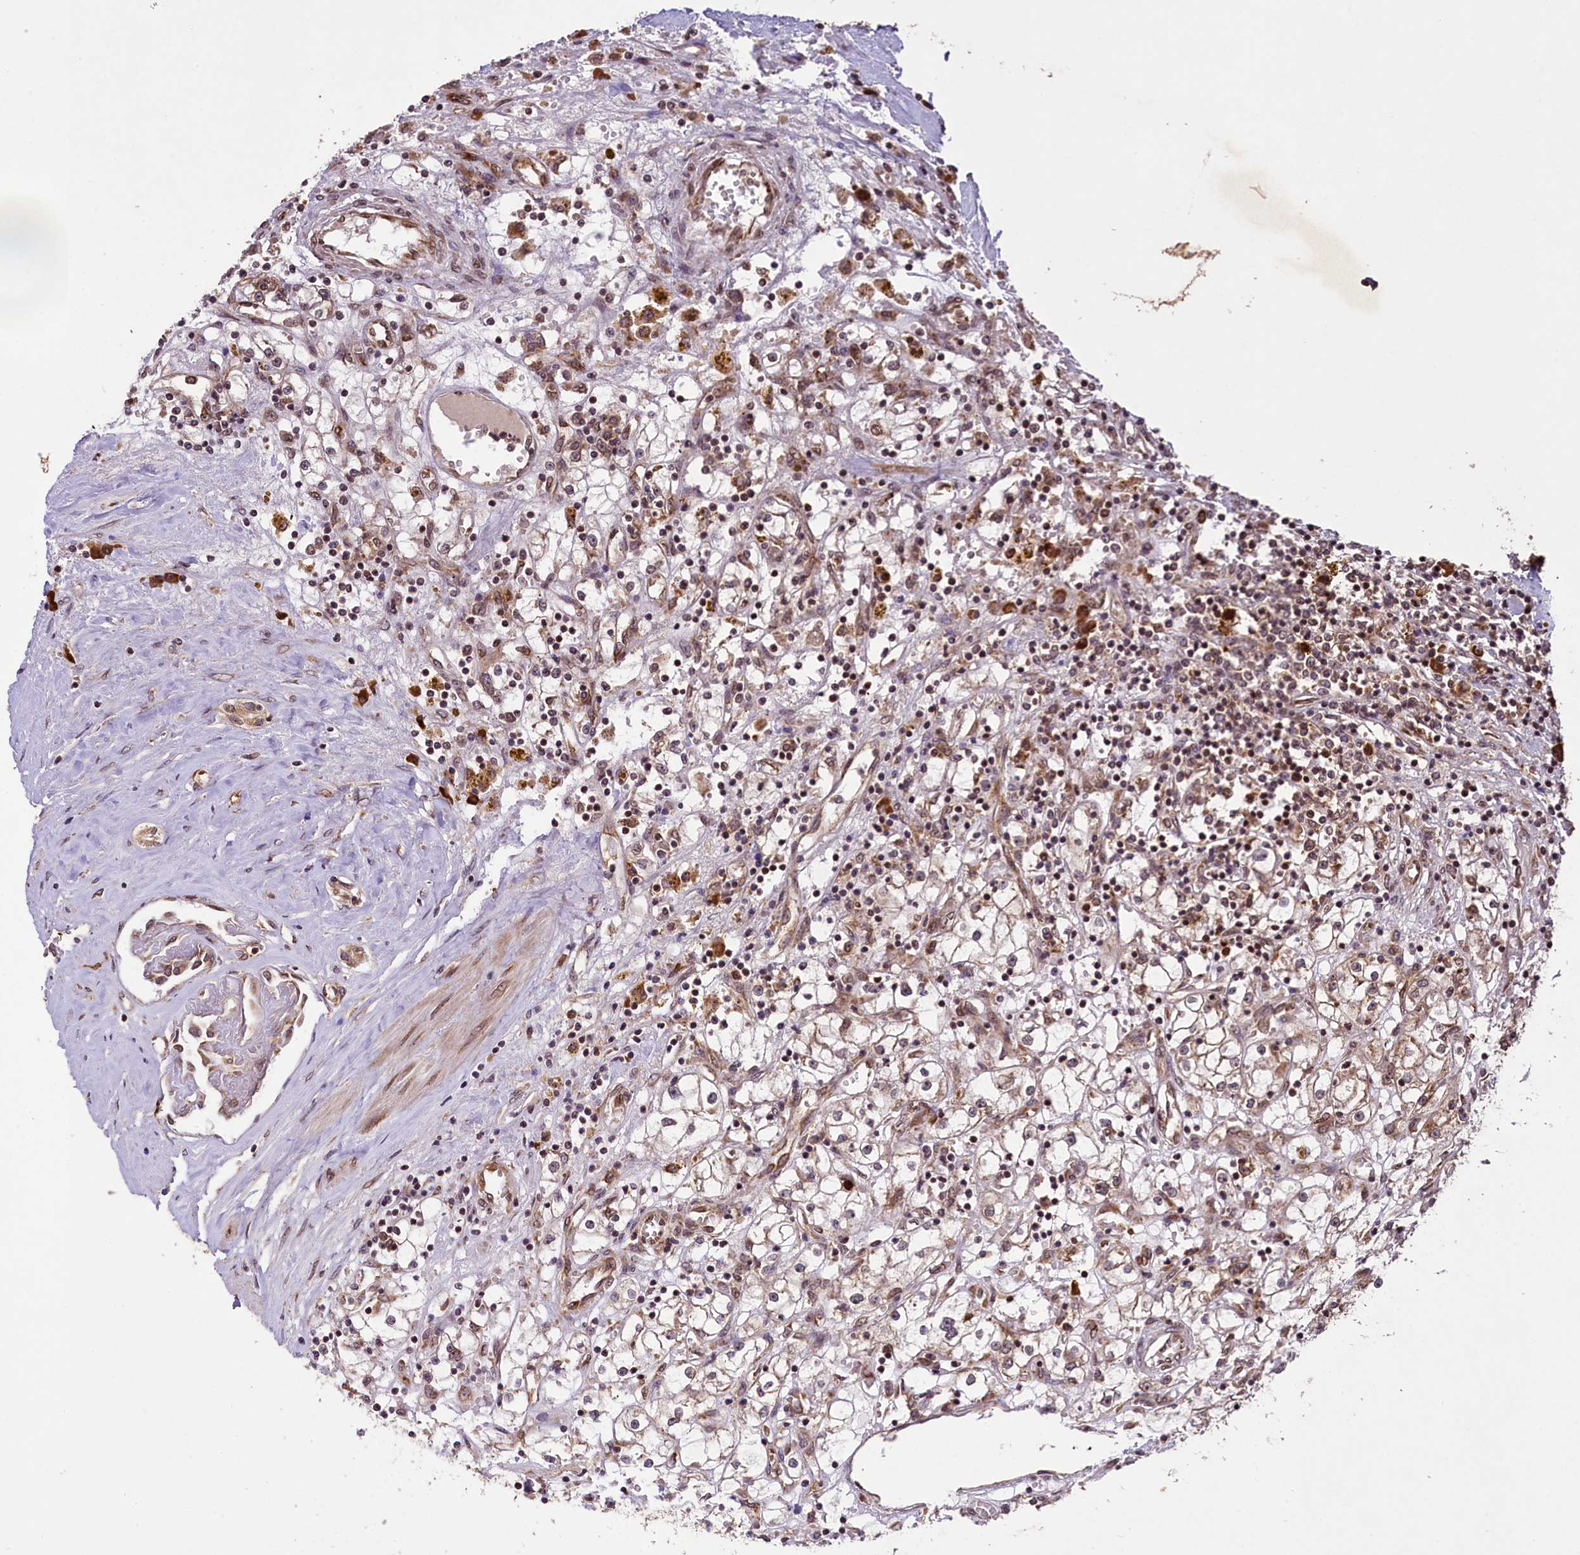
{"staining": {"intensity": "negative", "quantity": "none", "location": "none"}, "tissue": "renal cancer", "cell_type": "Tumor cells", "image_type": "cancer", "snomed": [{"axis": "morphology", "description": "Adenocarcinoma, NOS"}, {"axis": "topography", "description": "Kidney"}], "caption": "This is an immunohistochemistry (IHC) image of renal cancer (adenocarcinoma). There is no positivity in tumor cells.", "gene": "LARP4", "patient": {"sex": "male", "age": 56}}